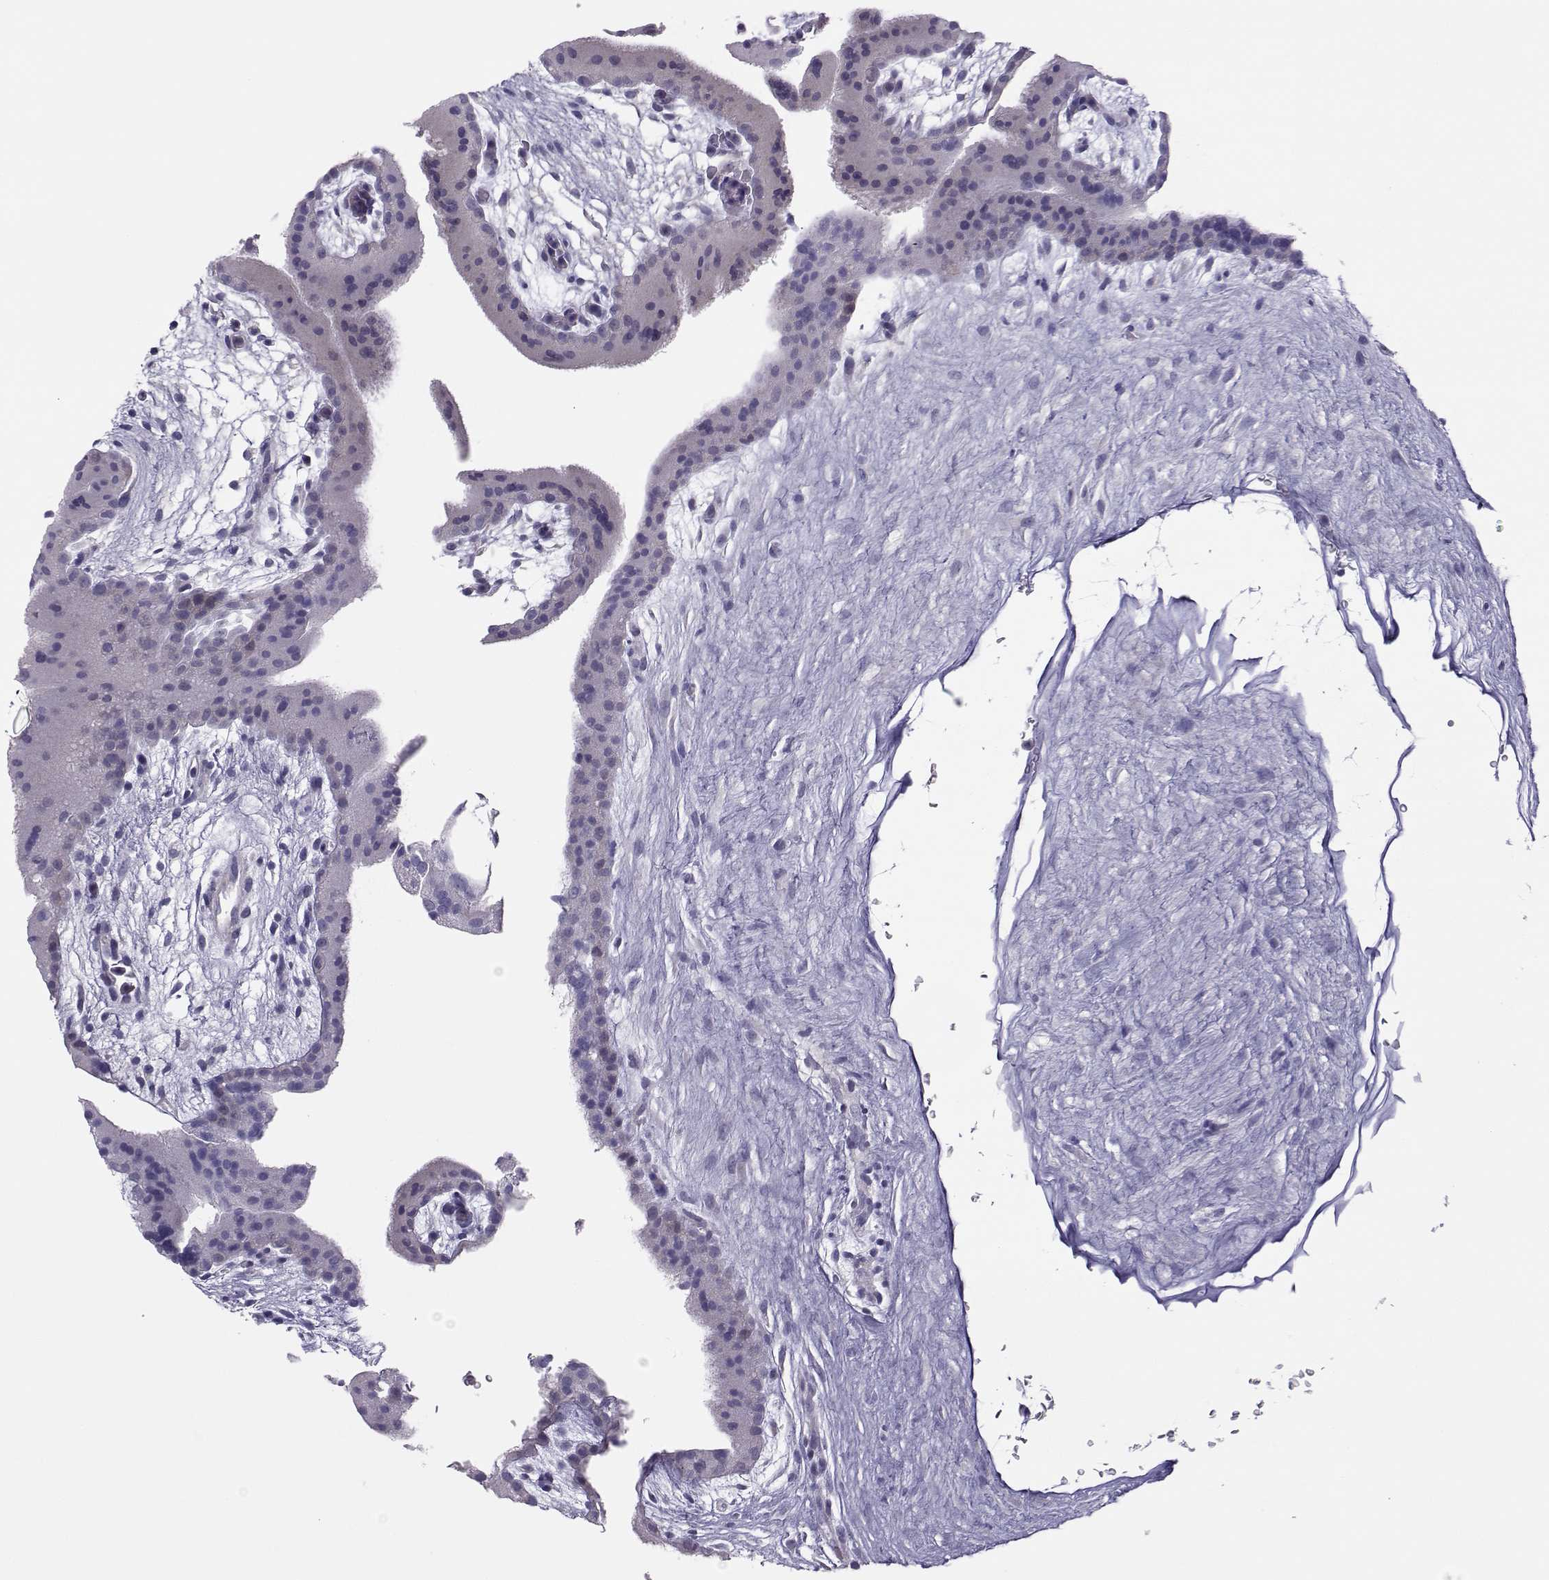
{"staining": {"intensity": "negative", "quantity": "none", "location": "none"}, "tissue": "placenta", "cell_type": "Decidual cells", "image_type": "normal", "snomed": [{"axis": "morphology", "description": "Normal tissue, NOS"}, {"axis": "topography", "description": "Placenta"}], "caption": "Photomicrograph shows no protein staining in decidual cells of benign placenta. (DAB (3,3'-diaminobenzidine) immunohistochemistry with hematoxylin counter stain).", "gene": "TRPM7", "patient": {"sex": "female", "age": 19}}